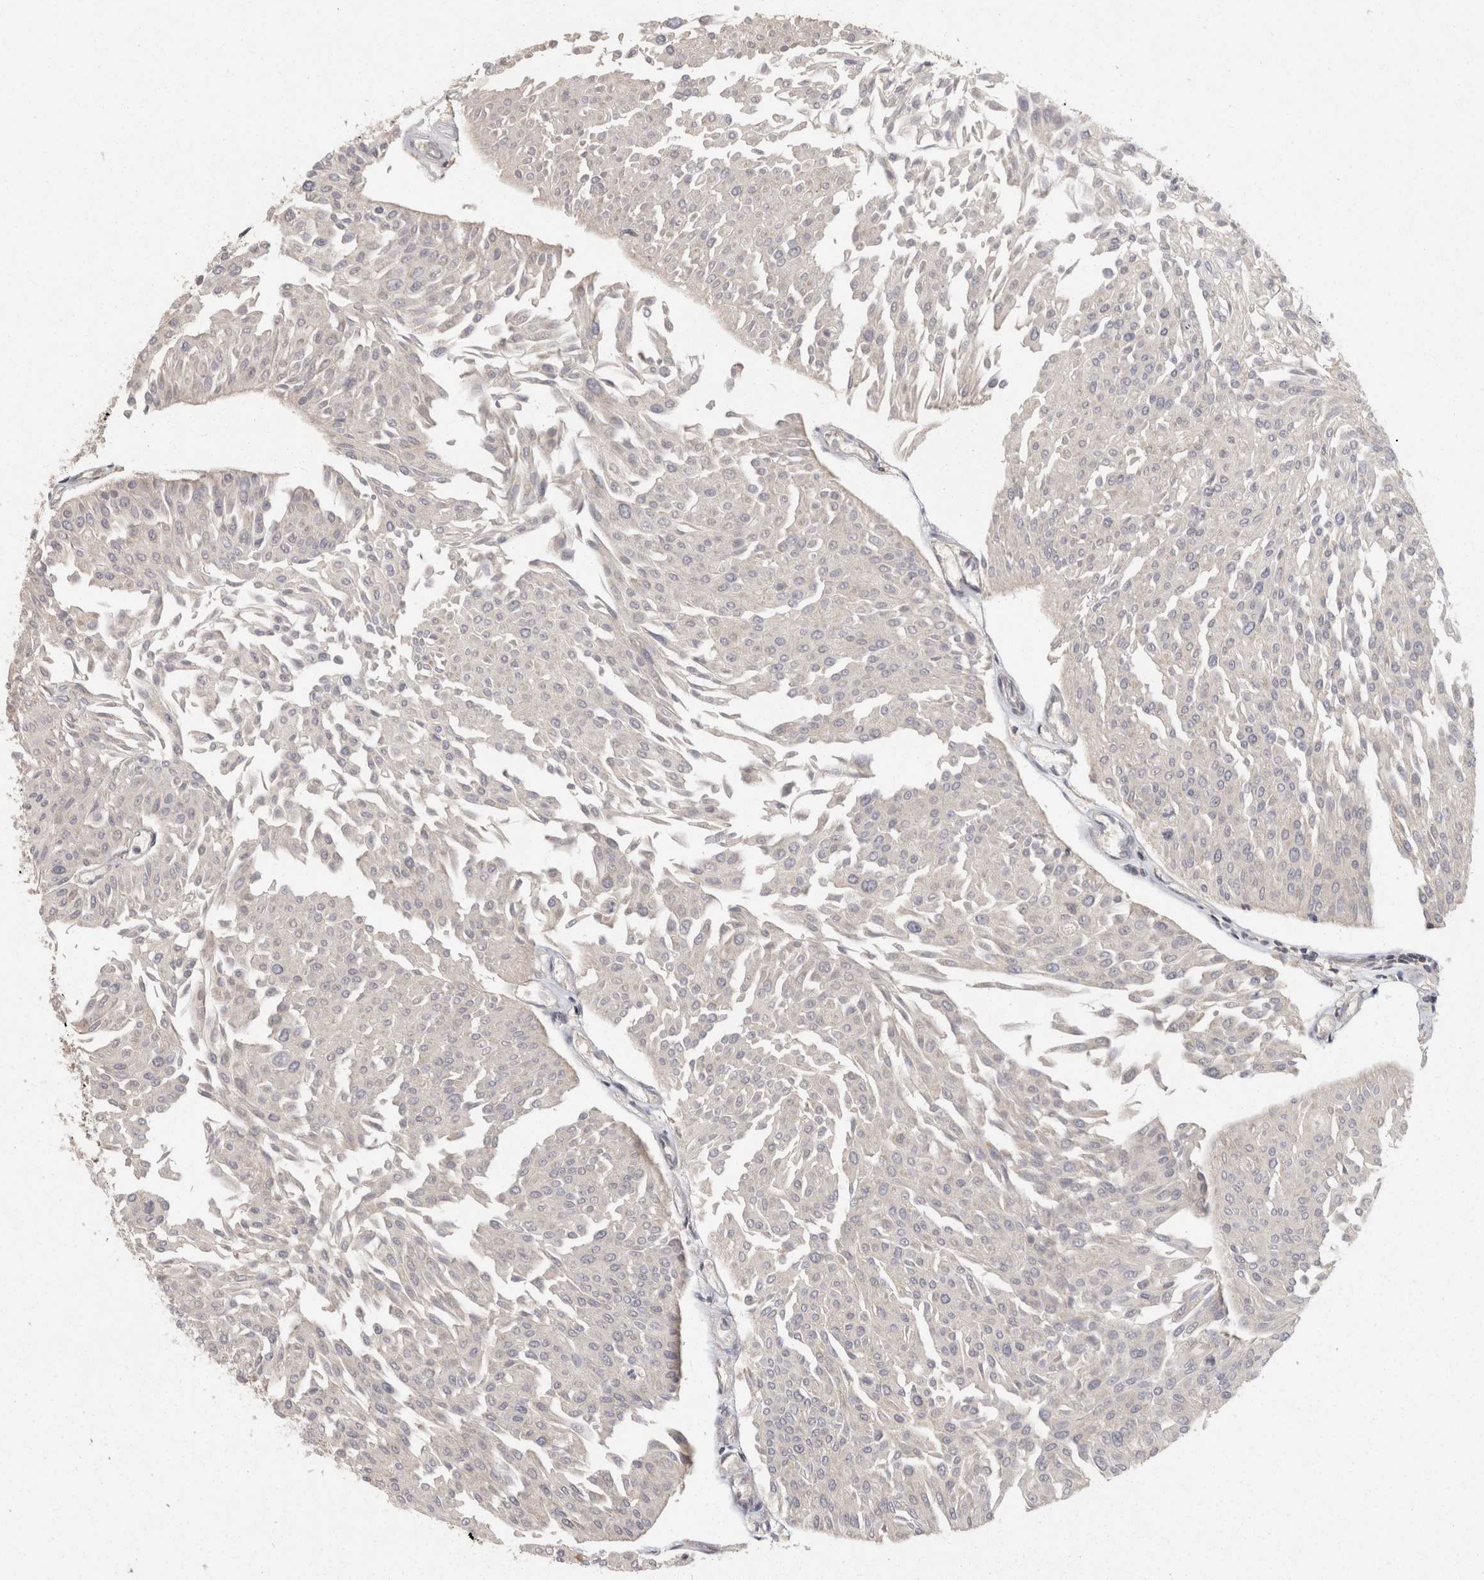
{"staining": {"intensity": "negative", "quantity": "none", "location": "none"}, "tissue": "urothelial cancer", "cell_type": "Tumor cells", "image_type": "cancer", "snomed": [{"axis": "morphology", "description": "Urothelial carcinoma, Low grade"}, {"axis": "topography", "description": "Urinary bladder"}], "caption": "This histopathology image is of urothelial carcinoma (low-grade) stained with IHC to label a protein in brown with the nuclei are counter-stained blue. There is no staining in tumor cells. The staining is performed using DAB (3,3'-diaminobenzidine) brown chromogen with nuclei counter-stained in using hematoxylin.", "gene": "ACAT2", "patient": {"sex": "male", "age": 67}}